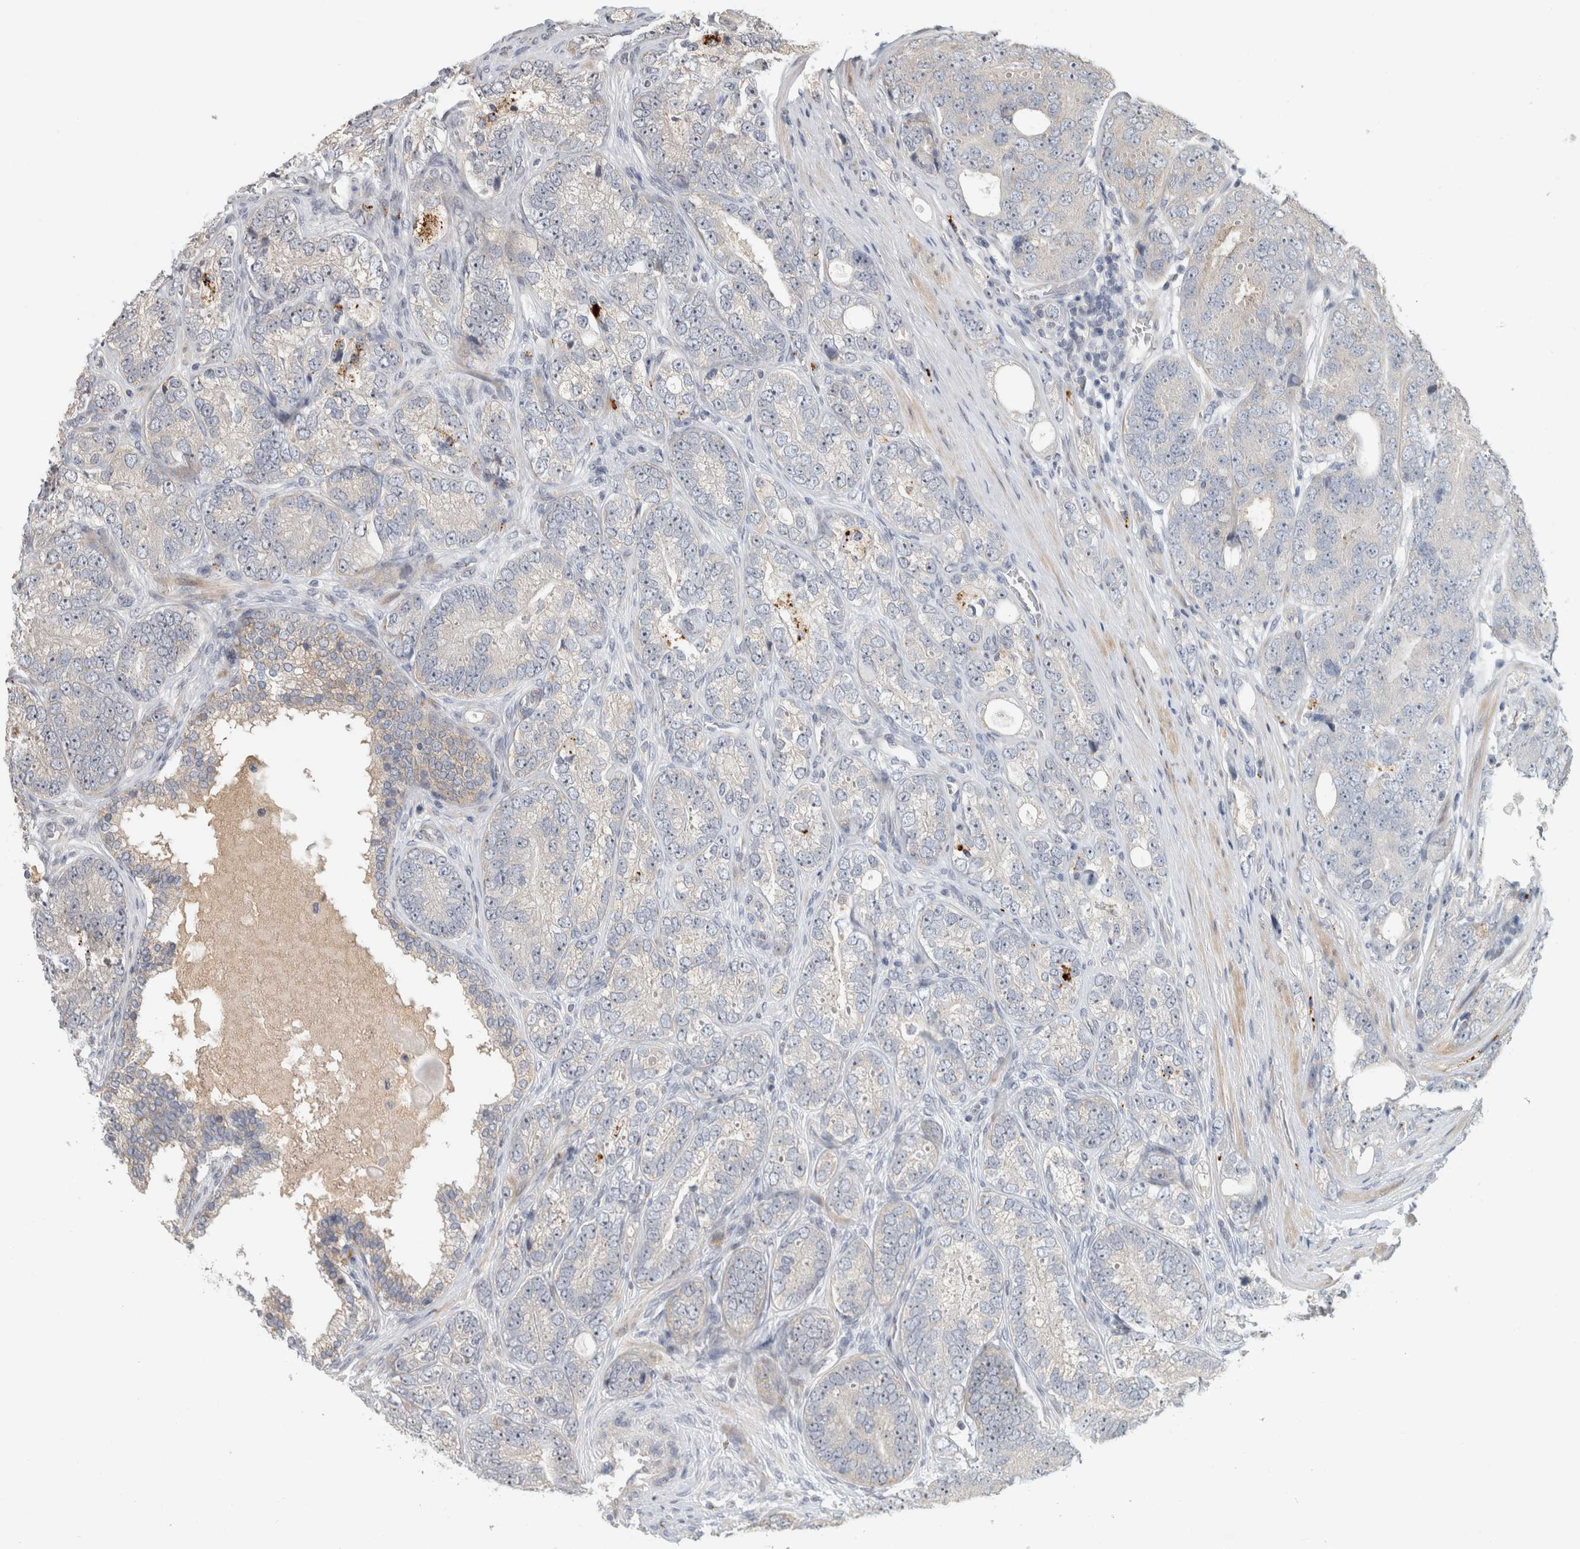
{"staining": {"intensity": "weak", "quantity": "<25%", "location": "cytoplasmic/membranous"}, "tissue": "prostate cancer", "cell_type": "Tumor cells", "image_type": "cancer", "snomed": [{"axis": "morphology", "description": "Adenocarcinoma, High grade"}, {"axis": "topography", "description": "Prostate"}], "caption": "The micrograph exhibits no staining of tumor cells in prostate cancer (high-grade adenocarcinoma).", "gene": "PITPNC1", "patient": {"sex": "male", "age": 56}}